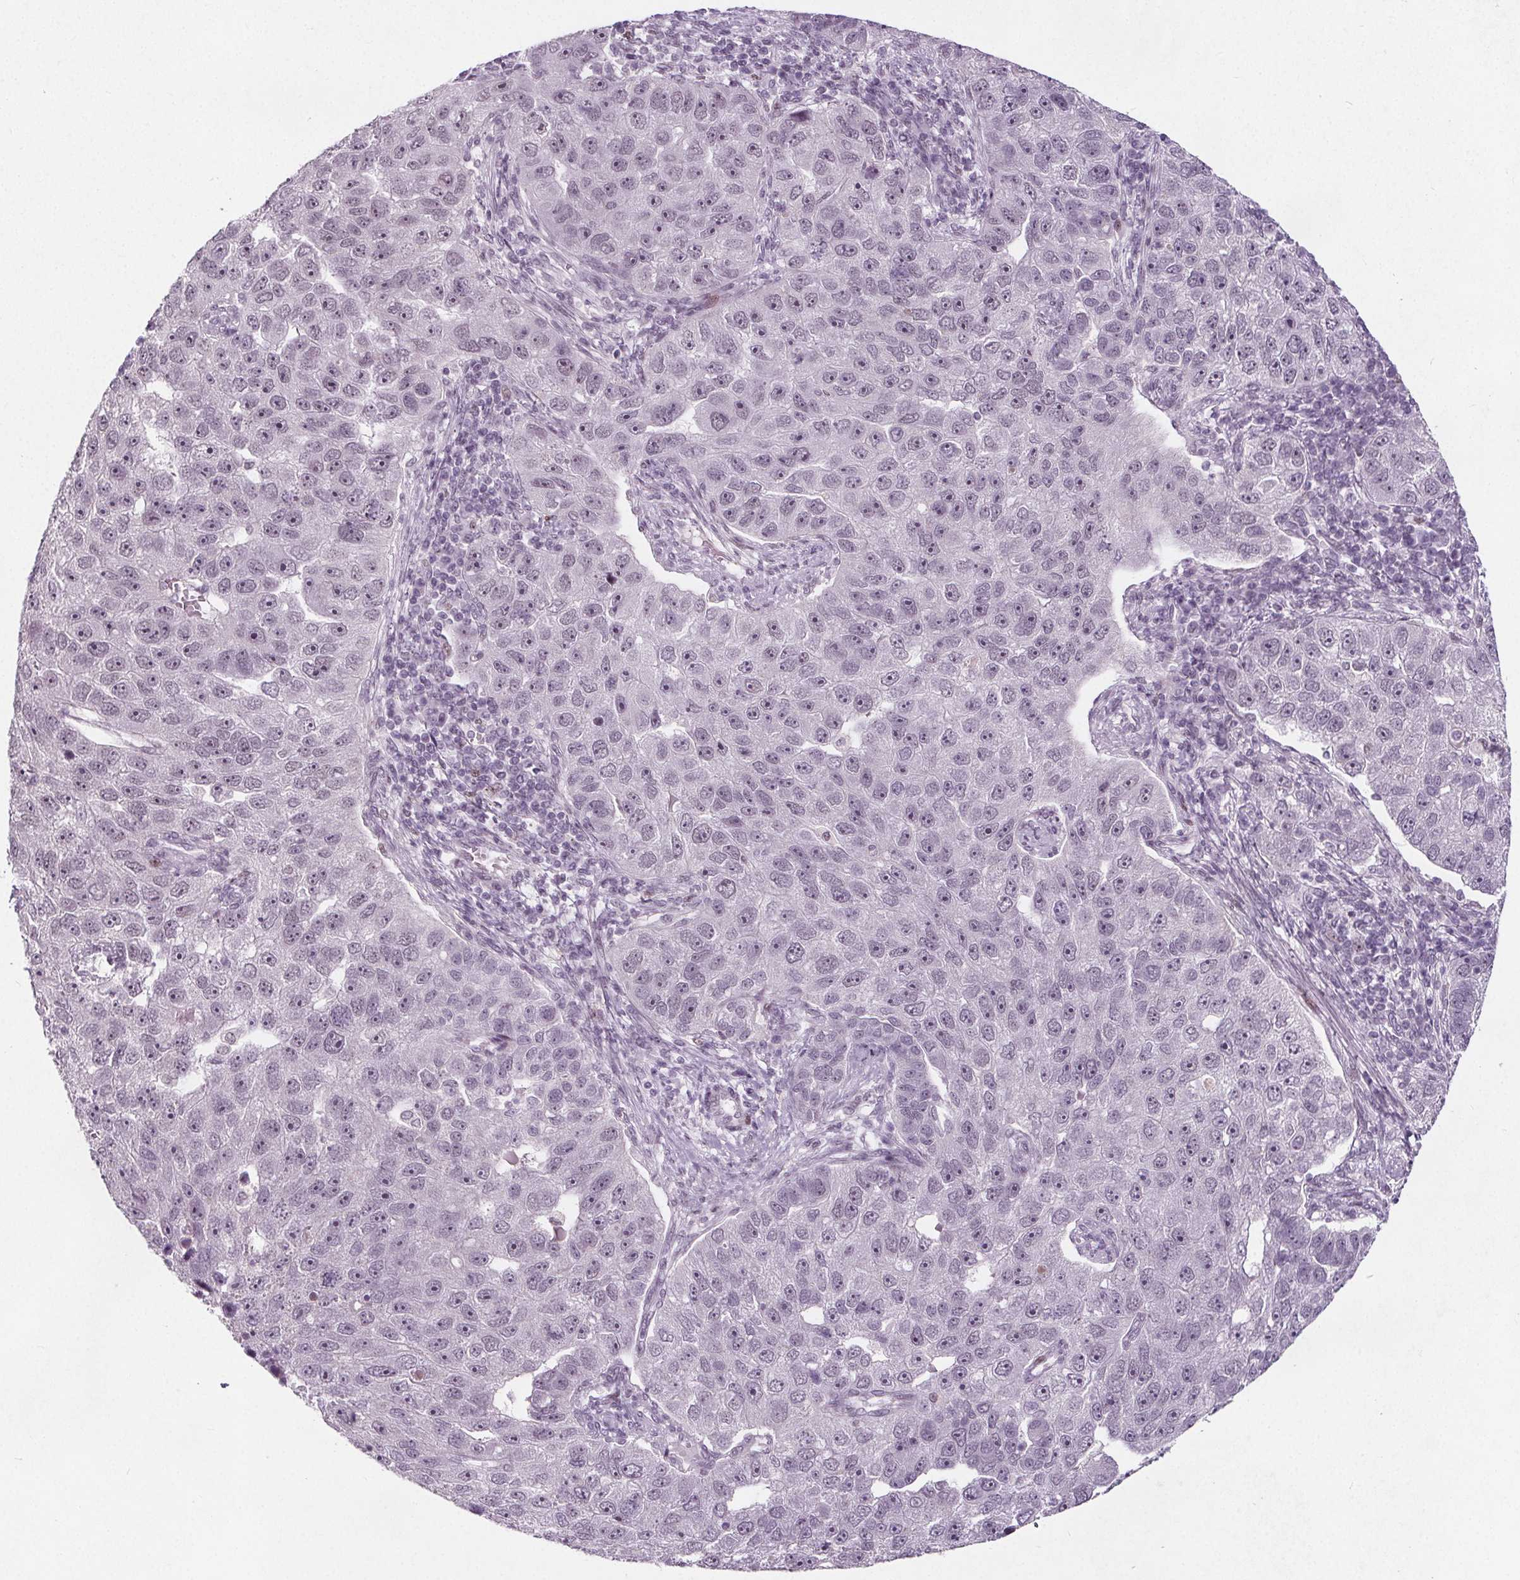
{"staining": {"intensity": "negative", "quantity": "none", "location": "none"}, "tissue": "pancreatic cancer", "cell_type": "Tumor cells", "image_type": "cancer", "snomed": [{"axis": "morphology", "description": "Adenocarcinoma, NOS"}, {"axis": "topography", "description": "Pancreas"}], "caption": "A histopathology image of pancreatic adenocarcinoma stained for a protein shows no brown staining in tumor cells.", "gene": "TAF6L", "patient": {"sex": "female", "age": 61}}